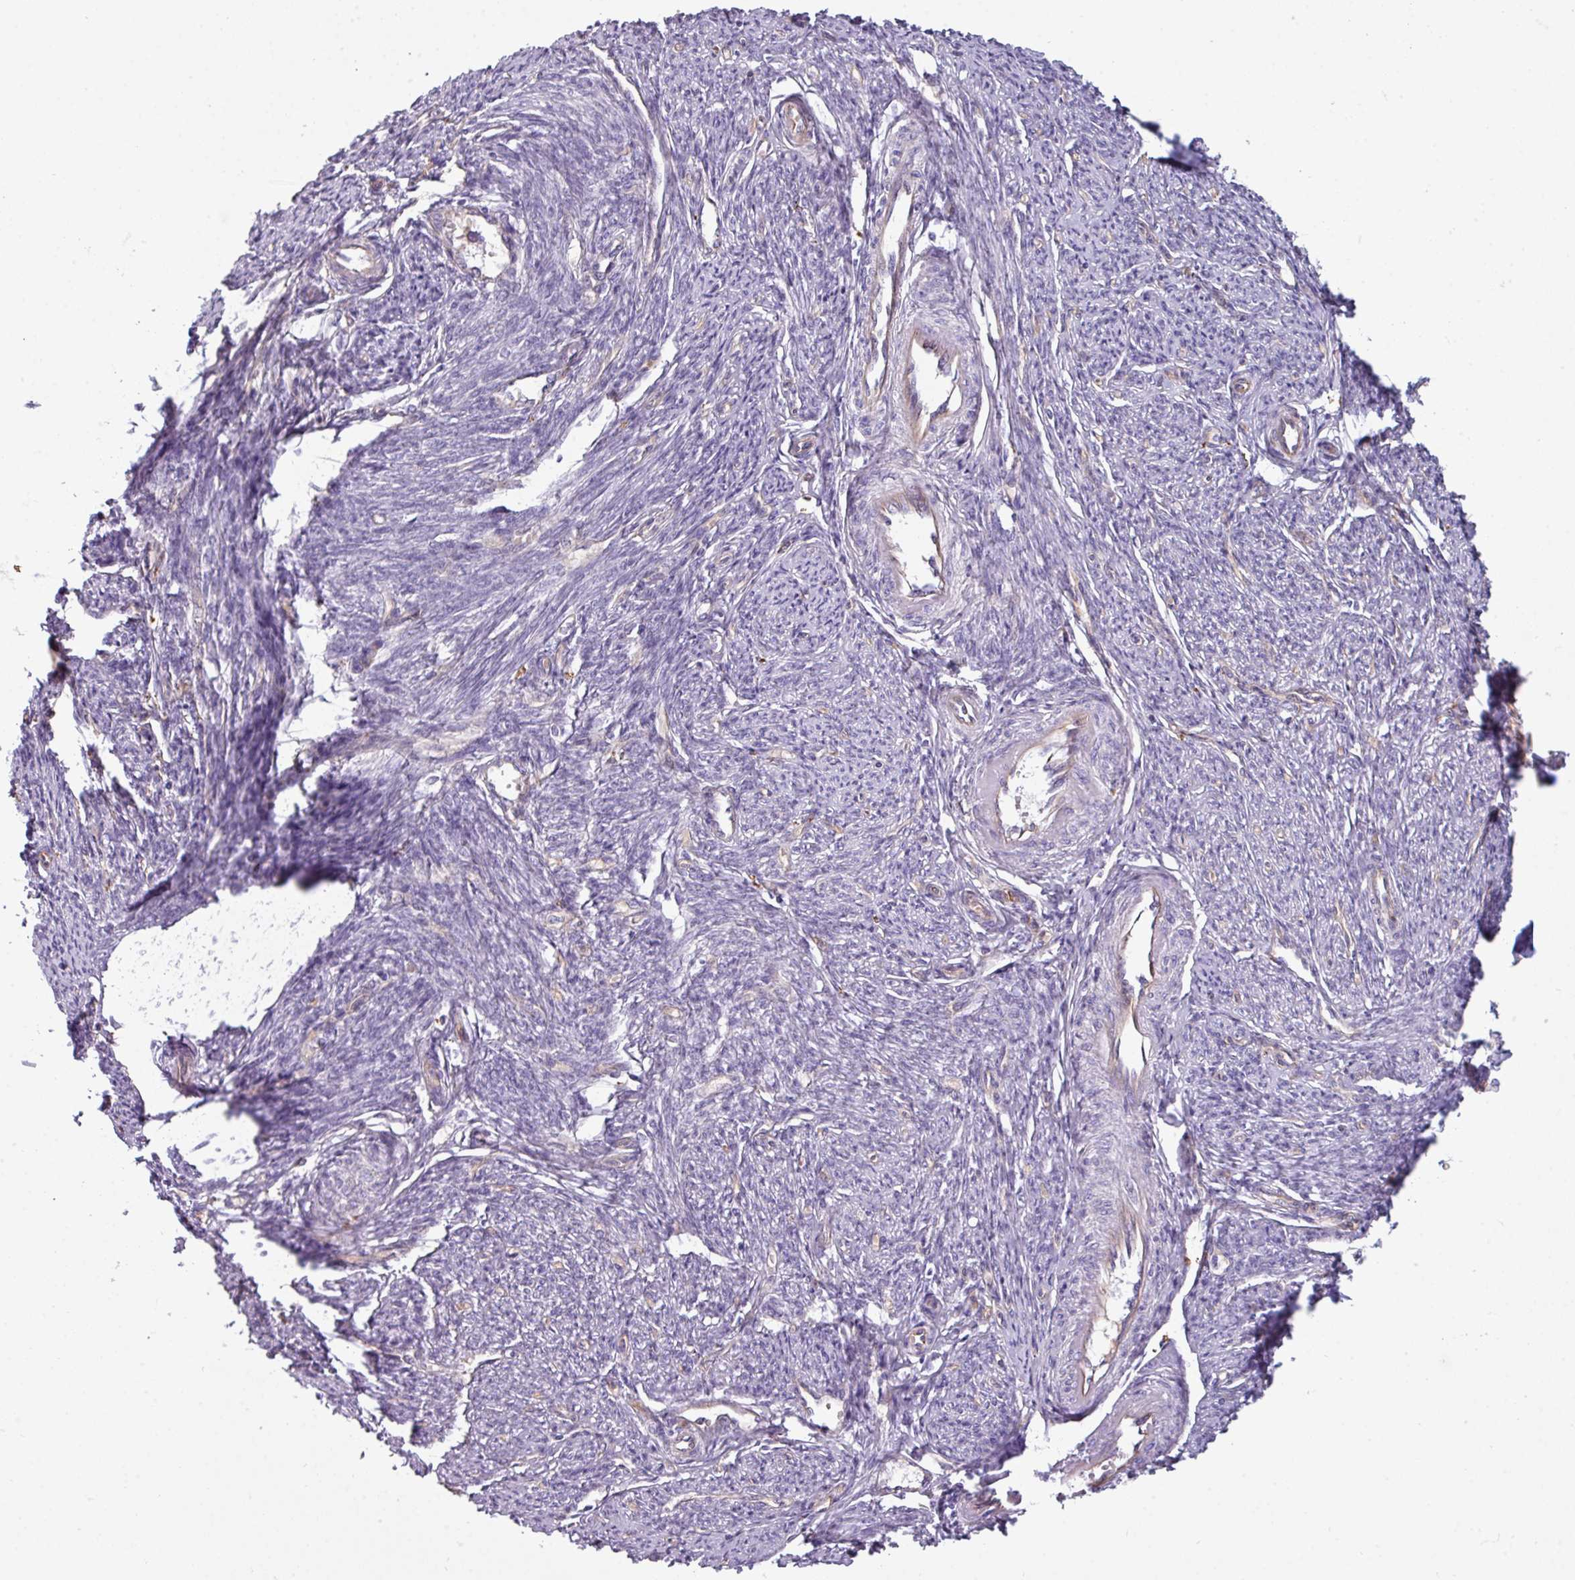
{"staining": {"intensity": "negative", "quantity": "none", "location": "none"}, "tissue": "smooth muscle", "cell_type": "Smooth muscle cells", "image_type": "normal", "snomed": [{"axis": "morphology", "description": "Normal tissue, NOS"}, {"axis": "topography", "description": "Smooth muscle"}, {"axis": "topography", "description": "Fallopian tube"}], "caption": "Smooth muscle cells show no significant protein staining in benign smooth muscle. (DAB immunohistochemistry visualized using brightfield microscopy, high magnification).", "gene": "BUD23", "patient": {"sex": "female", "age": 59}}